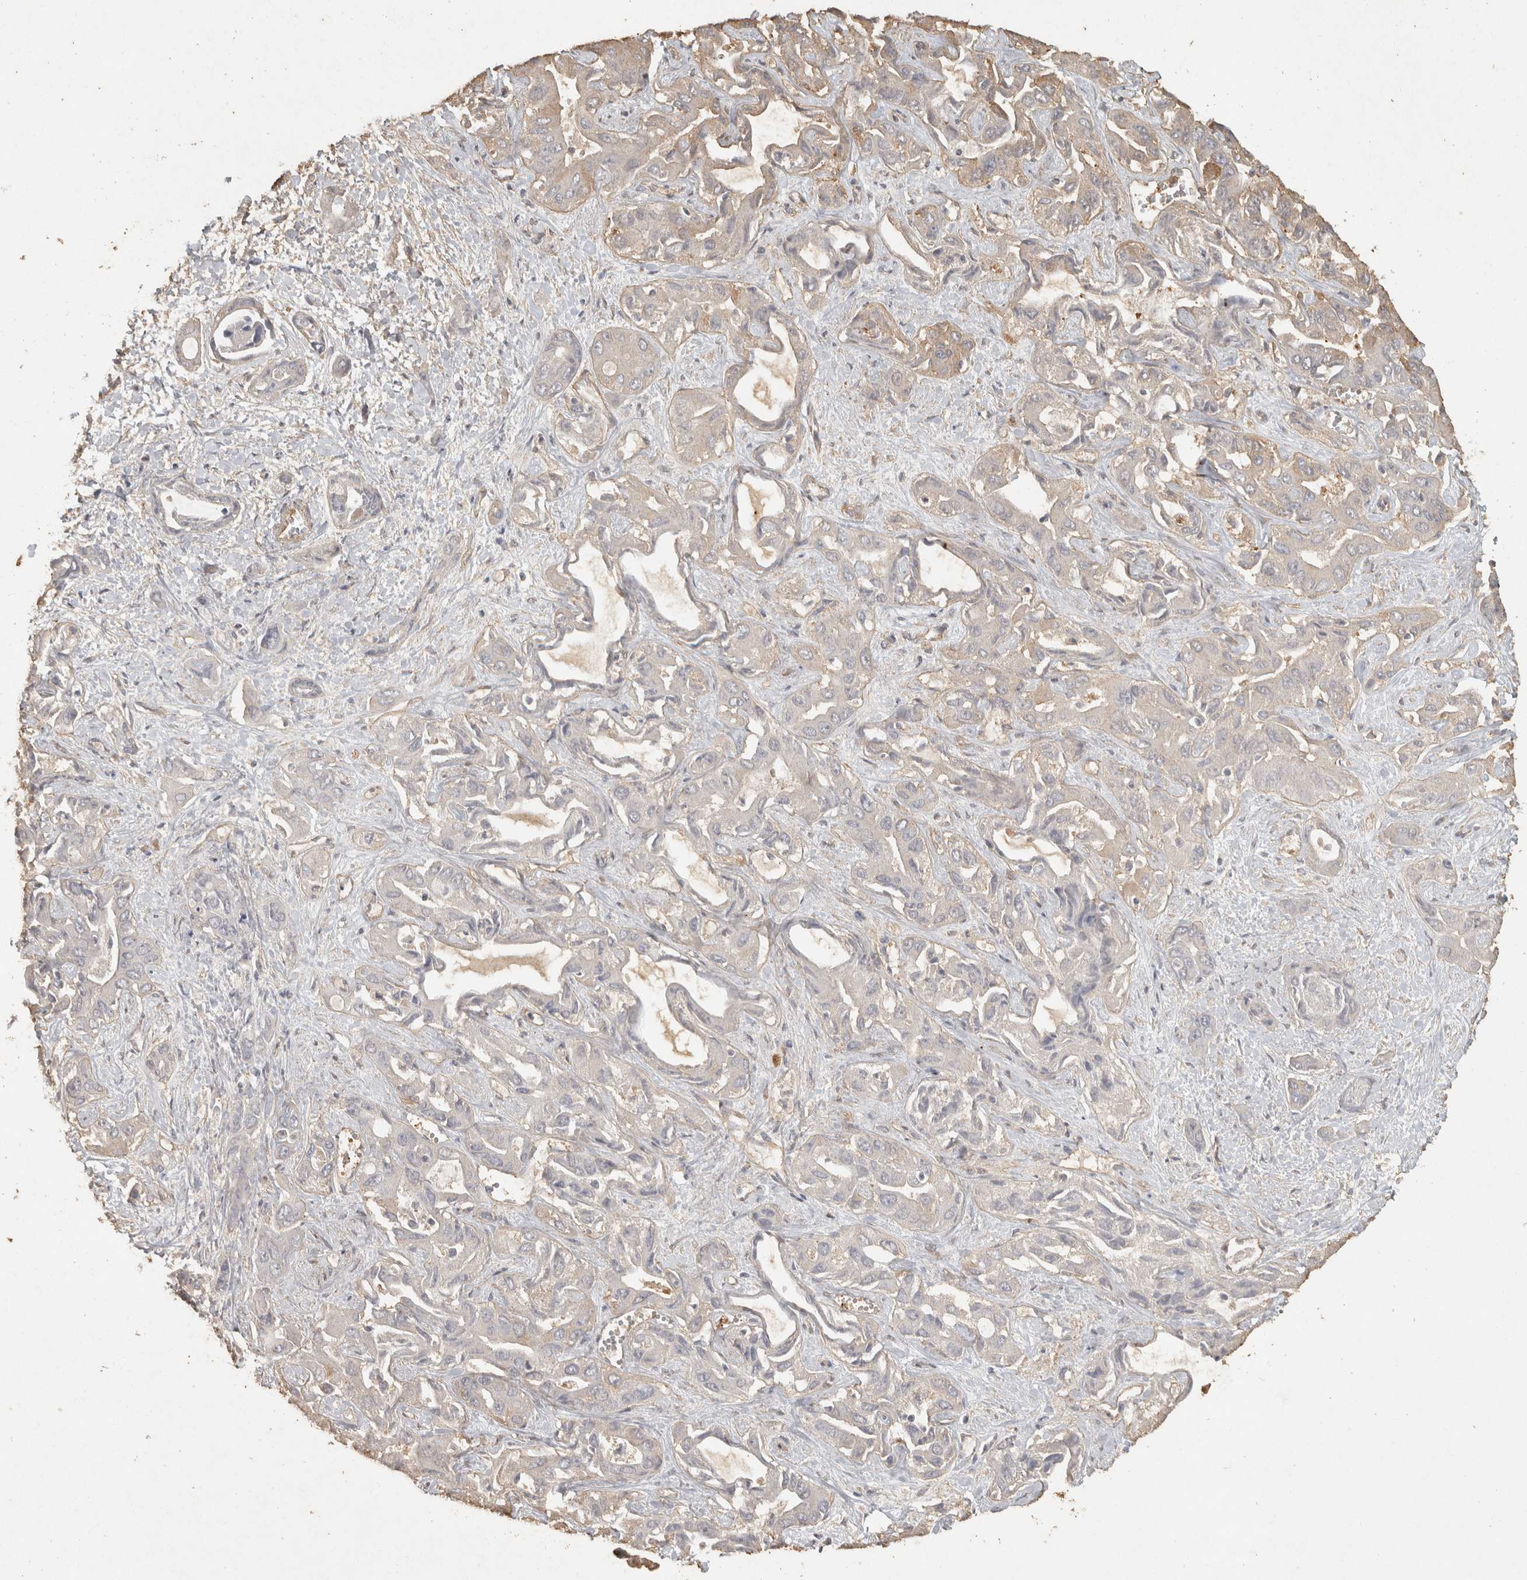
{"staining": {"intensity": "weak", "quantity": "<25%", "location": "cytoplasmic/membranous"}, "tissue": "liver cancer", "cell_type": "Tumor cells", "image_type": "cancer", "snomed": [{"axis": "morphology", "description": "Cholangiocarcinoma"}, {"axis": "topography", "description": "Liver"}], "caption": "High power microscopy histopathology image of an immunohistochemistry (IHC) photomicrograph of liver cancer (cholangiocarcinoma), revealing no significant positivity in tumor cells.", "gene": "OSTN", "patient": {"sex": "female", "age": 52}}